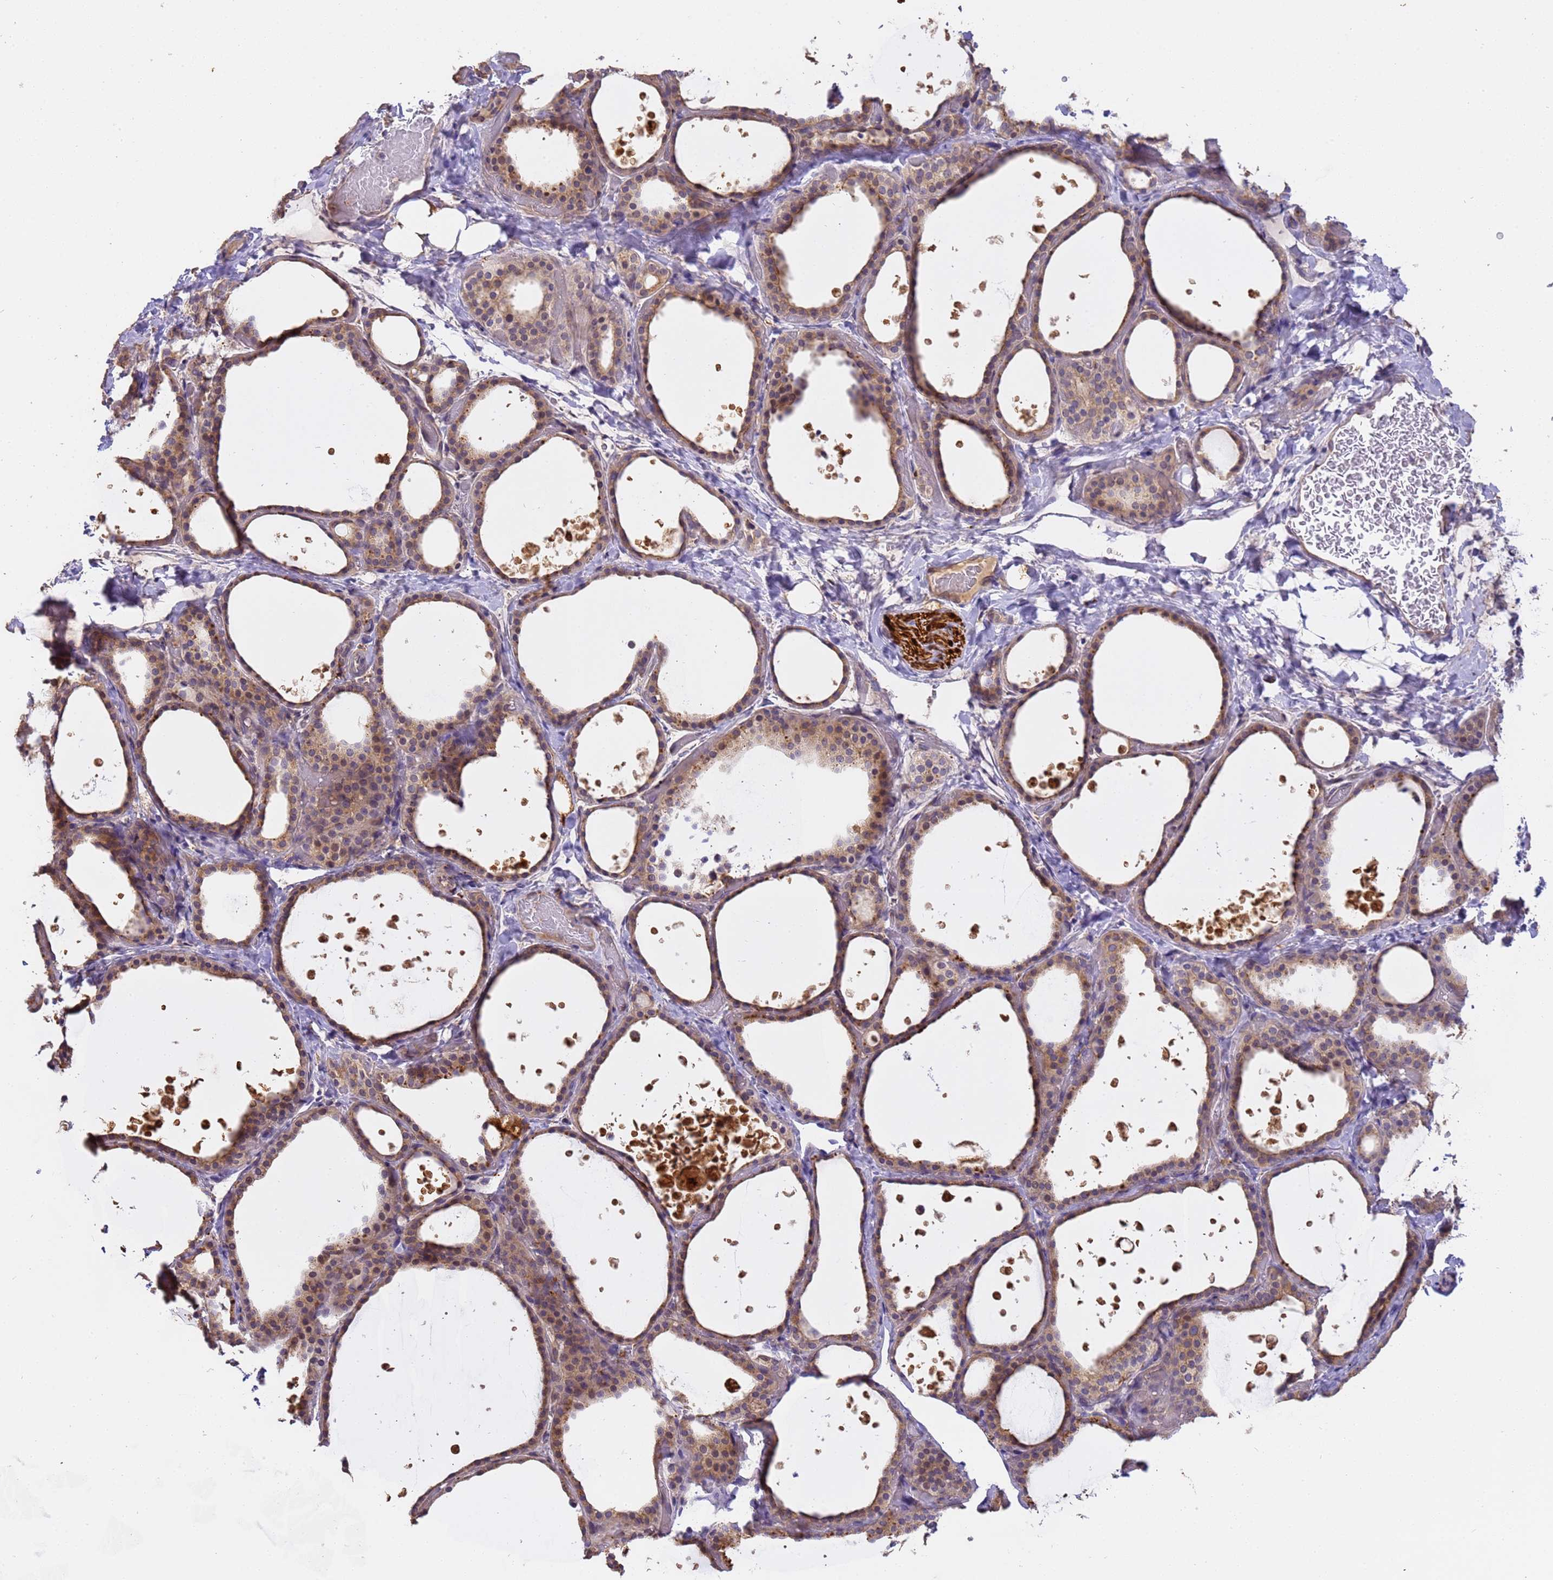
{"staining": {"intensity": "weak", "quantity": ">75%", "location": "cytoplasmic/membranous"}, "tissue": "thyroid gland", "cell_type": "Glandular cells", "image_type": "normal", "snomed": [{"axis": "morphology", "description": "Normal tissue, NOS"}, {"axis": "topography", "description": "Thyroid gland"}], "caption": "A brown stain highlights weak cytoplasmic/membranous positivity of a protein in glandular cells of benign human thyroid gland.", "gene": "M6PR", "patient": {"sex": "female", "age": 44}}